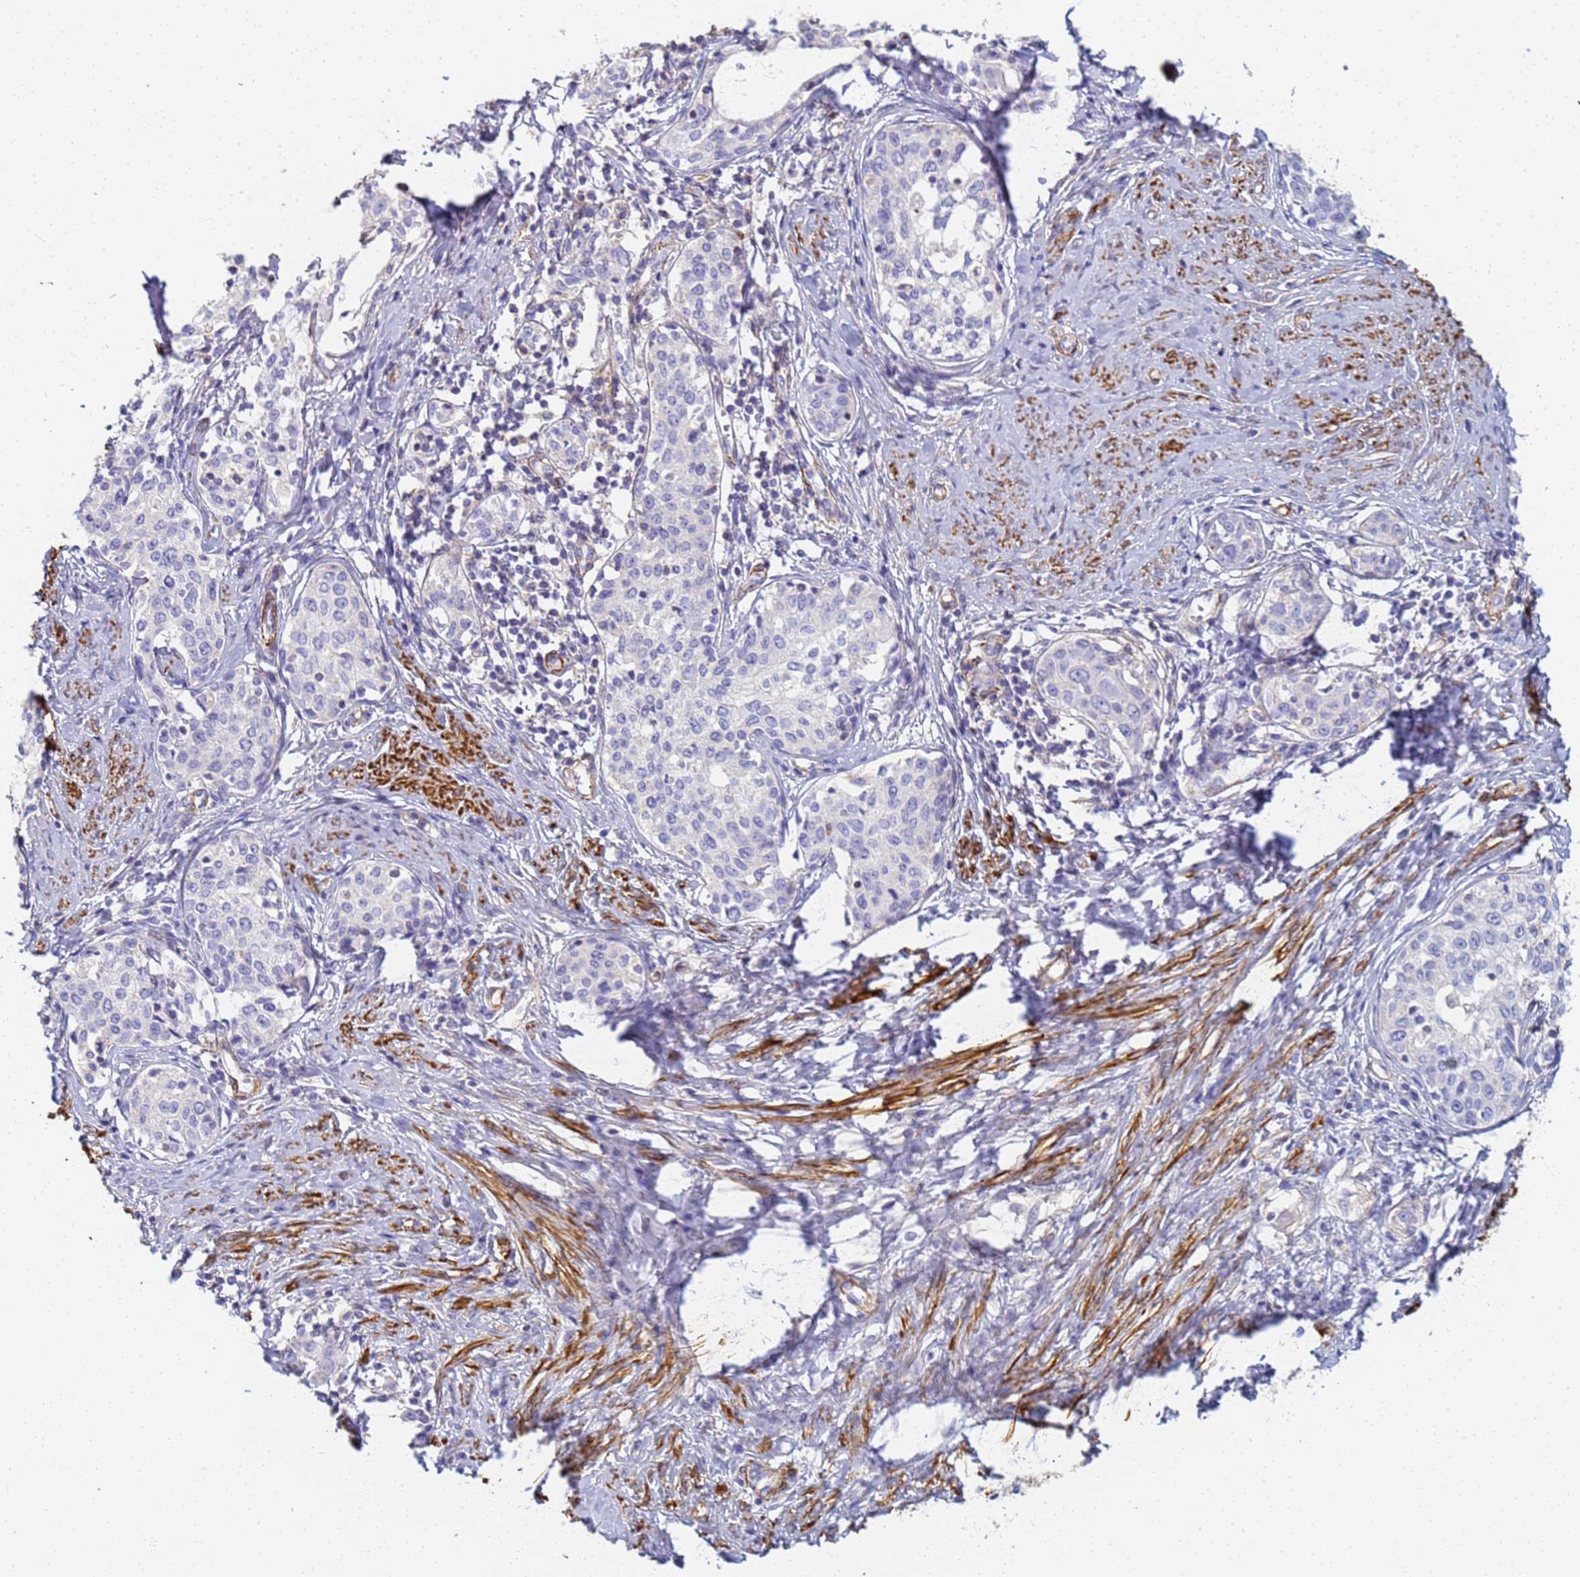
{"staining": {"intensity": "negative", "quantity": "none", "location": "none"}, "tissue": "cervical cancer", "cell_type": "Tumor cells", "image_type": "cancer", "snomed": [{"axis": "morphology", "description": "Squamous cell carcinoma, NOS"}, {"axis": "morphology", "description": "Adenocarcinoma, NOS"}, {"axis": "topography", "description": "Cervix"}], "caption": "The immunohistochemistry histopathology image has no significant positivity in tumor cells of cervical squamous cell carcinoma tissue.", "gene": "TPM1", "patient": {"sex": "female", "age": 52}}